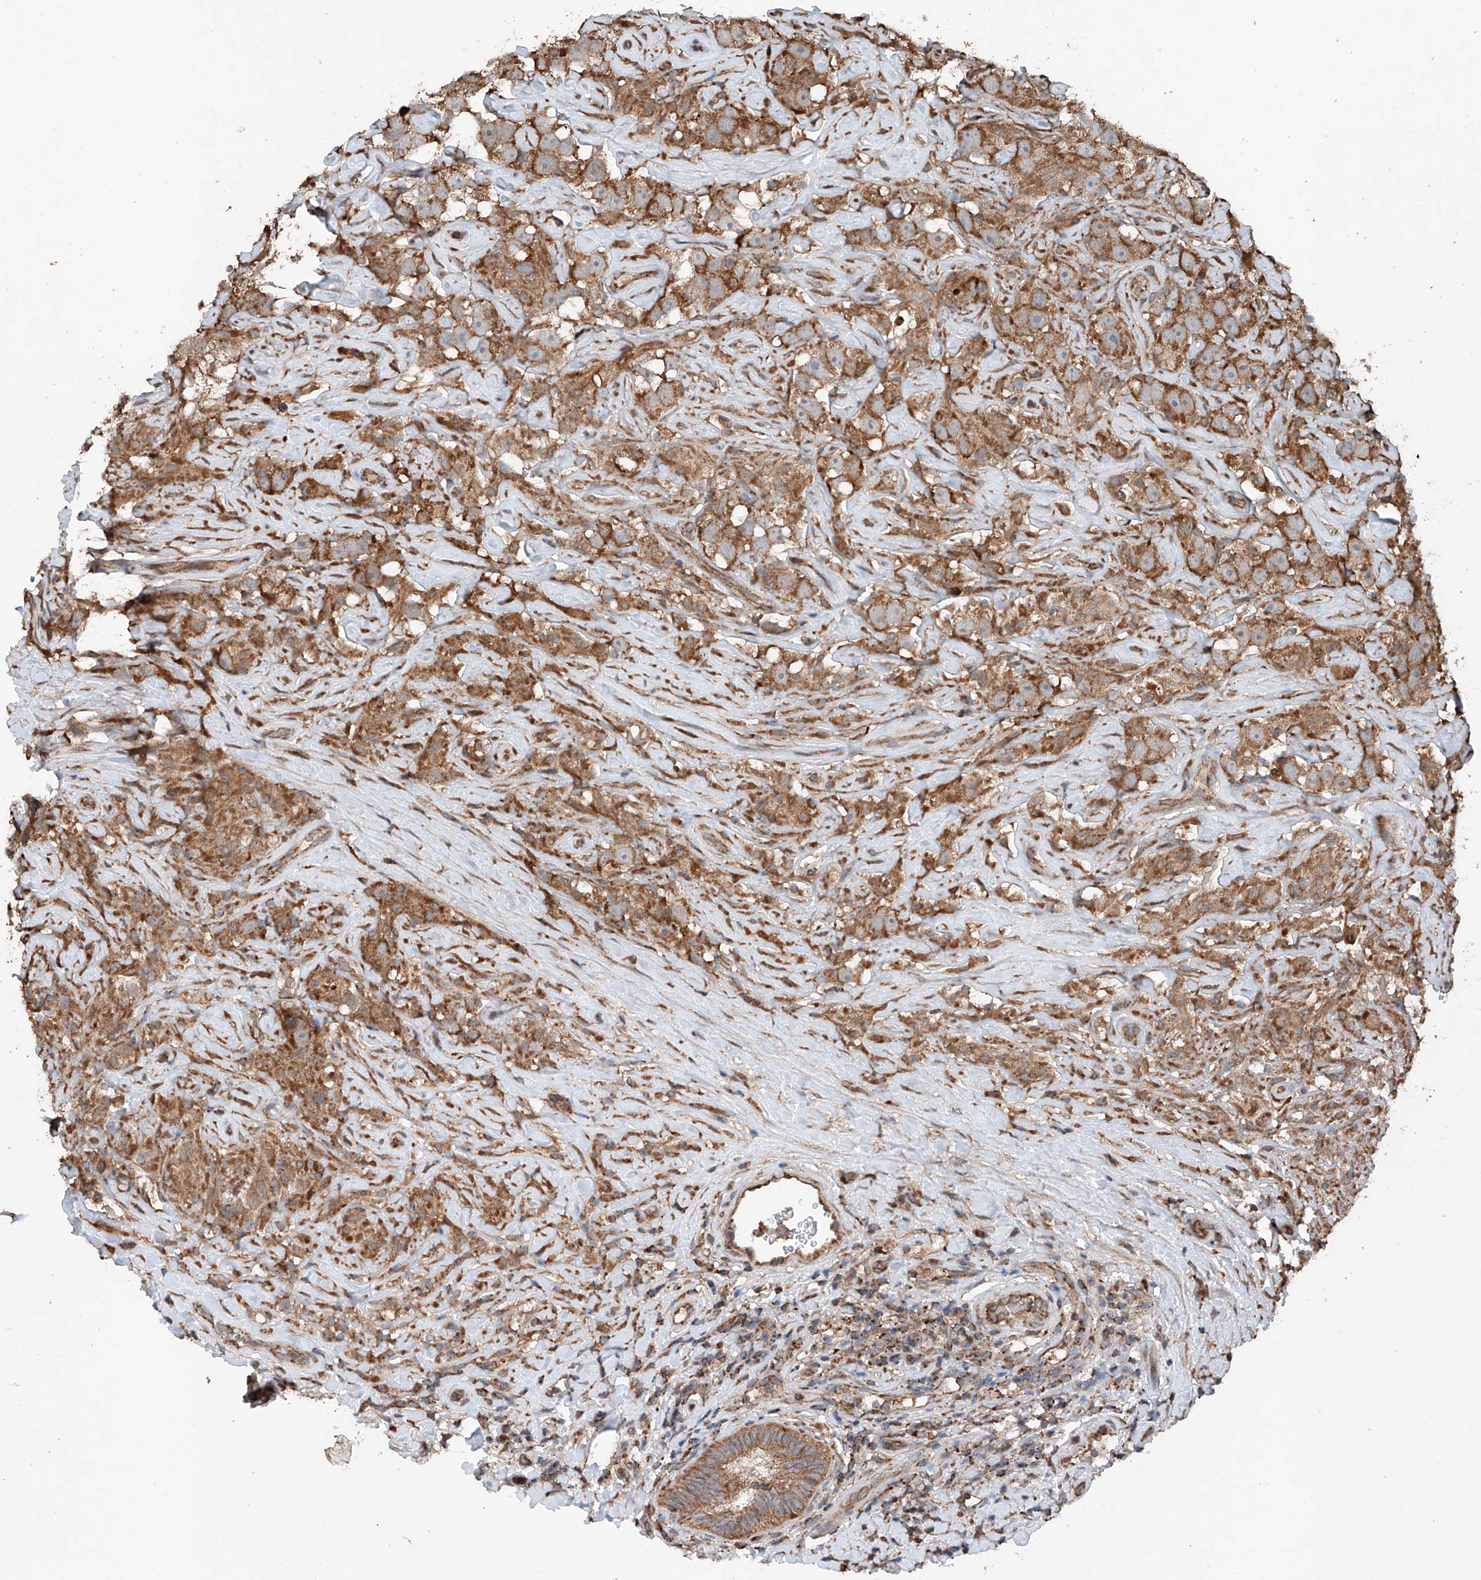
{"staining": {"intensity": "moderate", "quantity": ">75%", "location": "cytoplasmic/membranous"}, "tissue": "testis cancer", "cell_type": "Tumor cells", "image_type": "cancer", "snomed": [{"axis": "morphology", "description": "Seminoma, NOS"}, {"axis": "topography", "description": "Testis"}], "caption": "Immunohistochemistry histopathology image of testis cancer (seminoma) stained for a protein (brown), which demonstrates medium levels of moderate cytoplasmic/membranous expression in approximately >75% of tumor cells.", "gene": "AP4B1", "patient": {"sex": "male", "age": 49}}